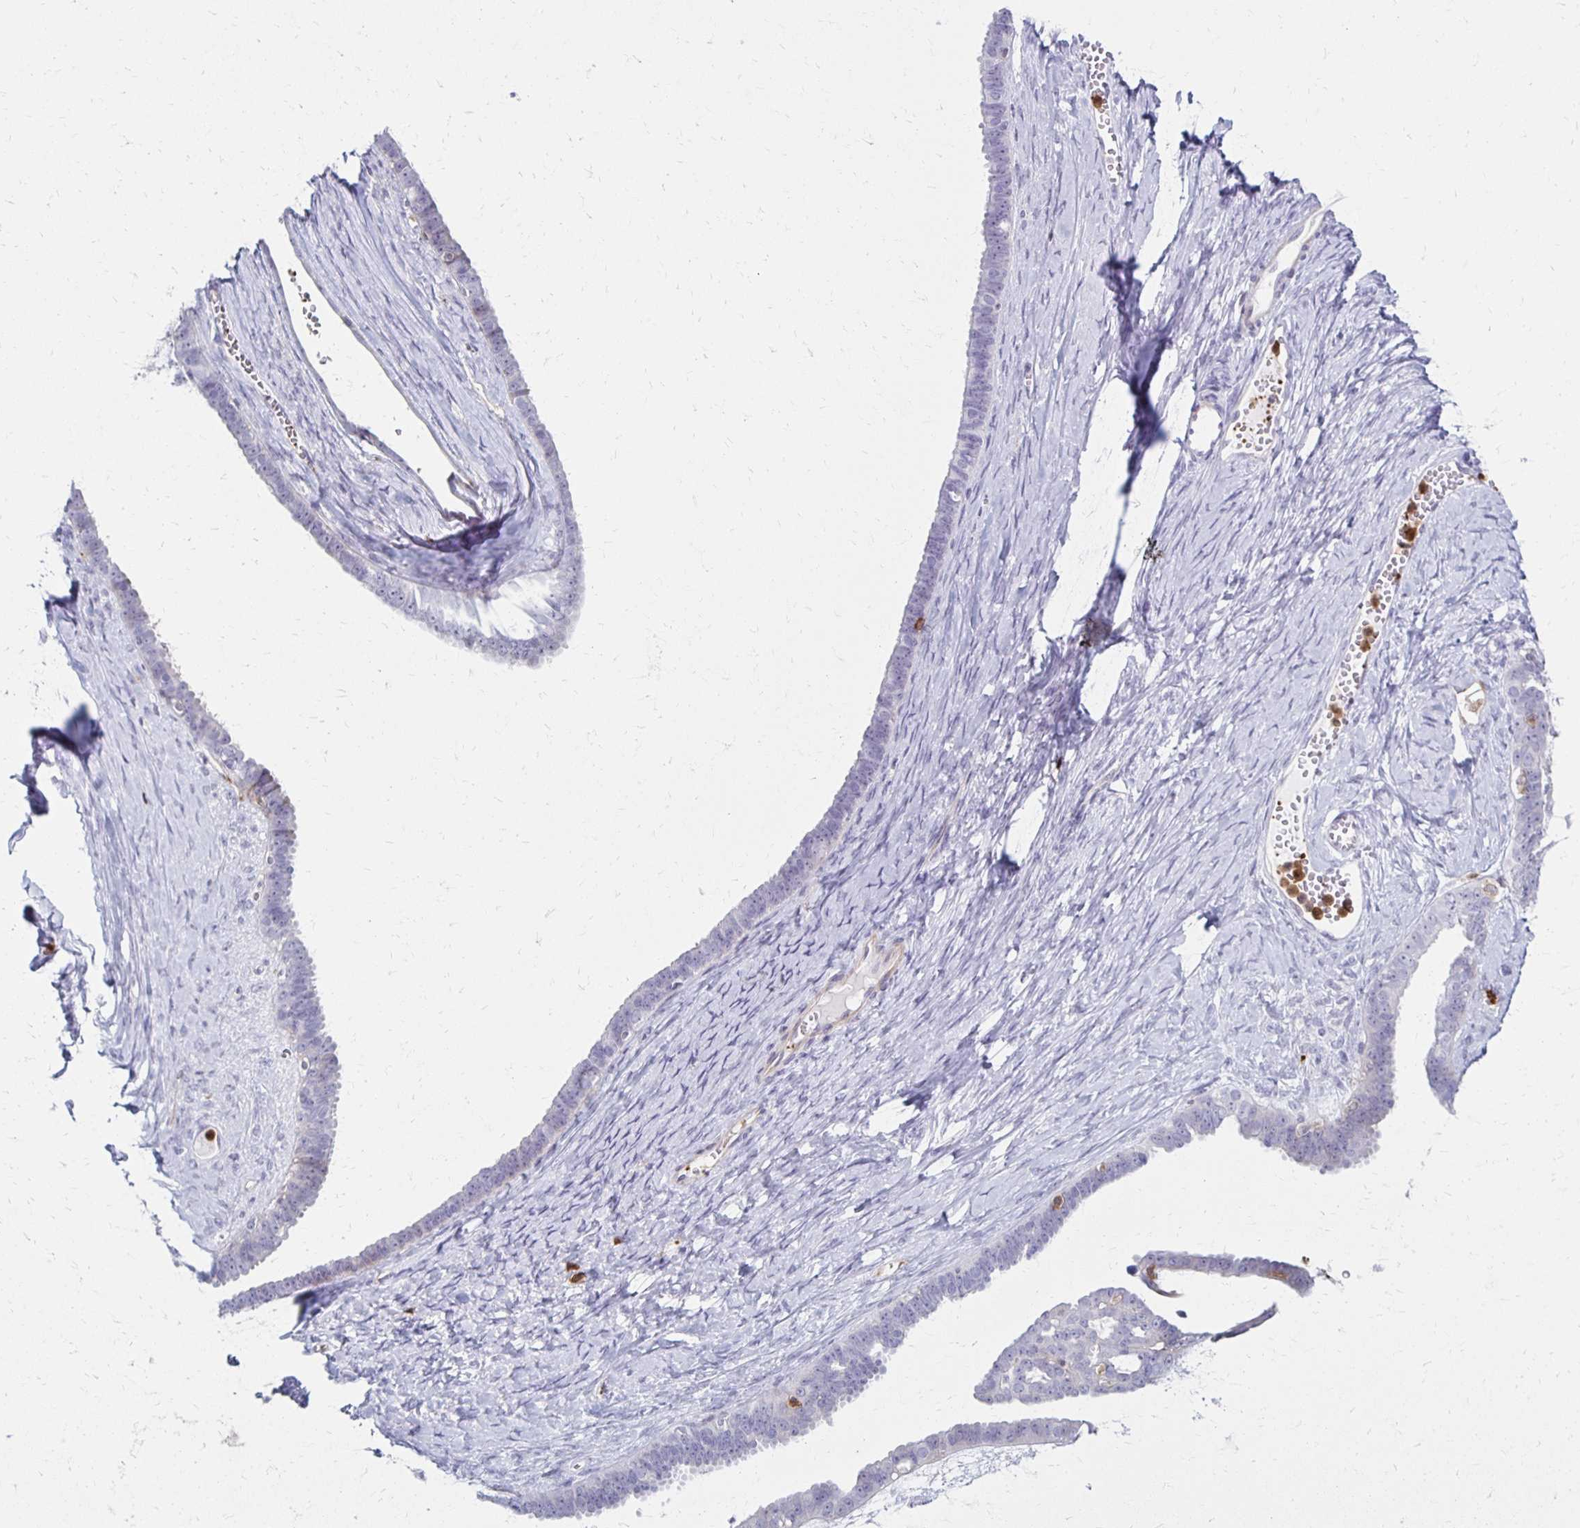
{"staining": {"intensity": "negative", "quantity": "none", "location": "none"}, "tissue": "ovarian cancer", "cell_type": "Tumor cells", "image_type": "cancer", "snomed": [{"axis": "morphology", "description": "Cystadenocarcinoma, serous, NOS"}, {"axis": "topography", "description": "Ovary"}], "caption": "Immunohistochemistry image of neoplastic tissue: ovarian cancer (serous cystadenocarcinoma) stained with DAB (3,3'-diaminobenzidine) displays no significant protein expression in tumor cells.", "gene": "CCL21", "patient": {"sex": "female", "age": 71}}